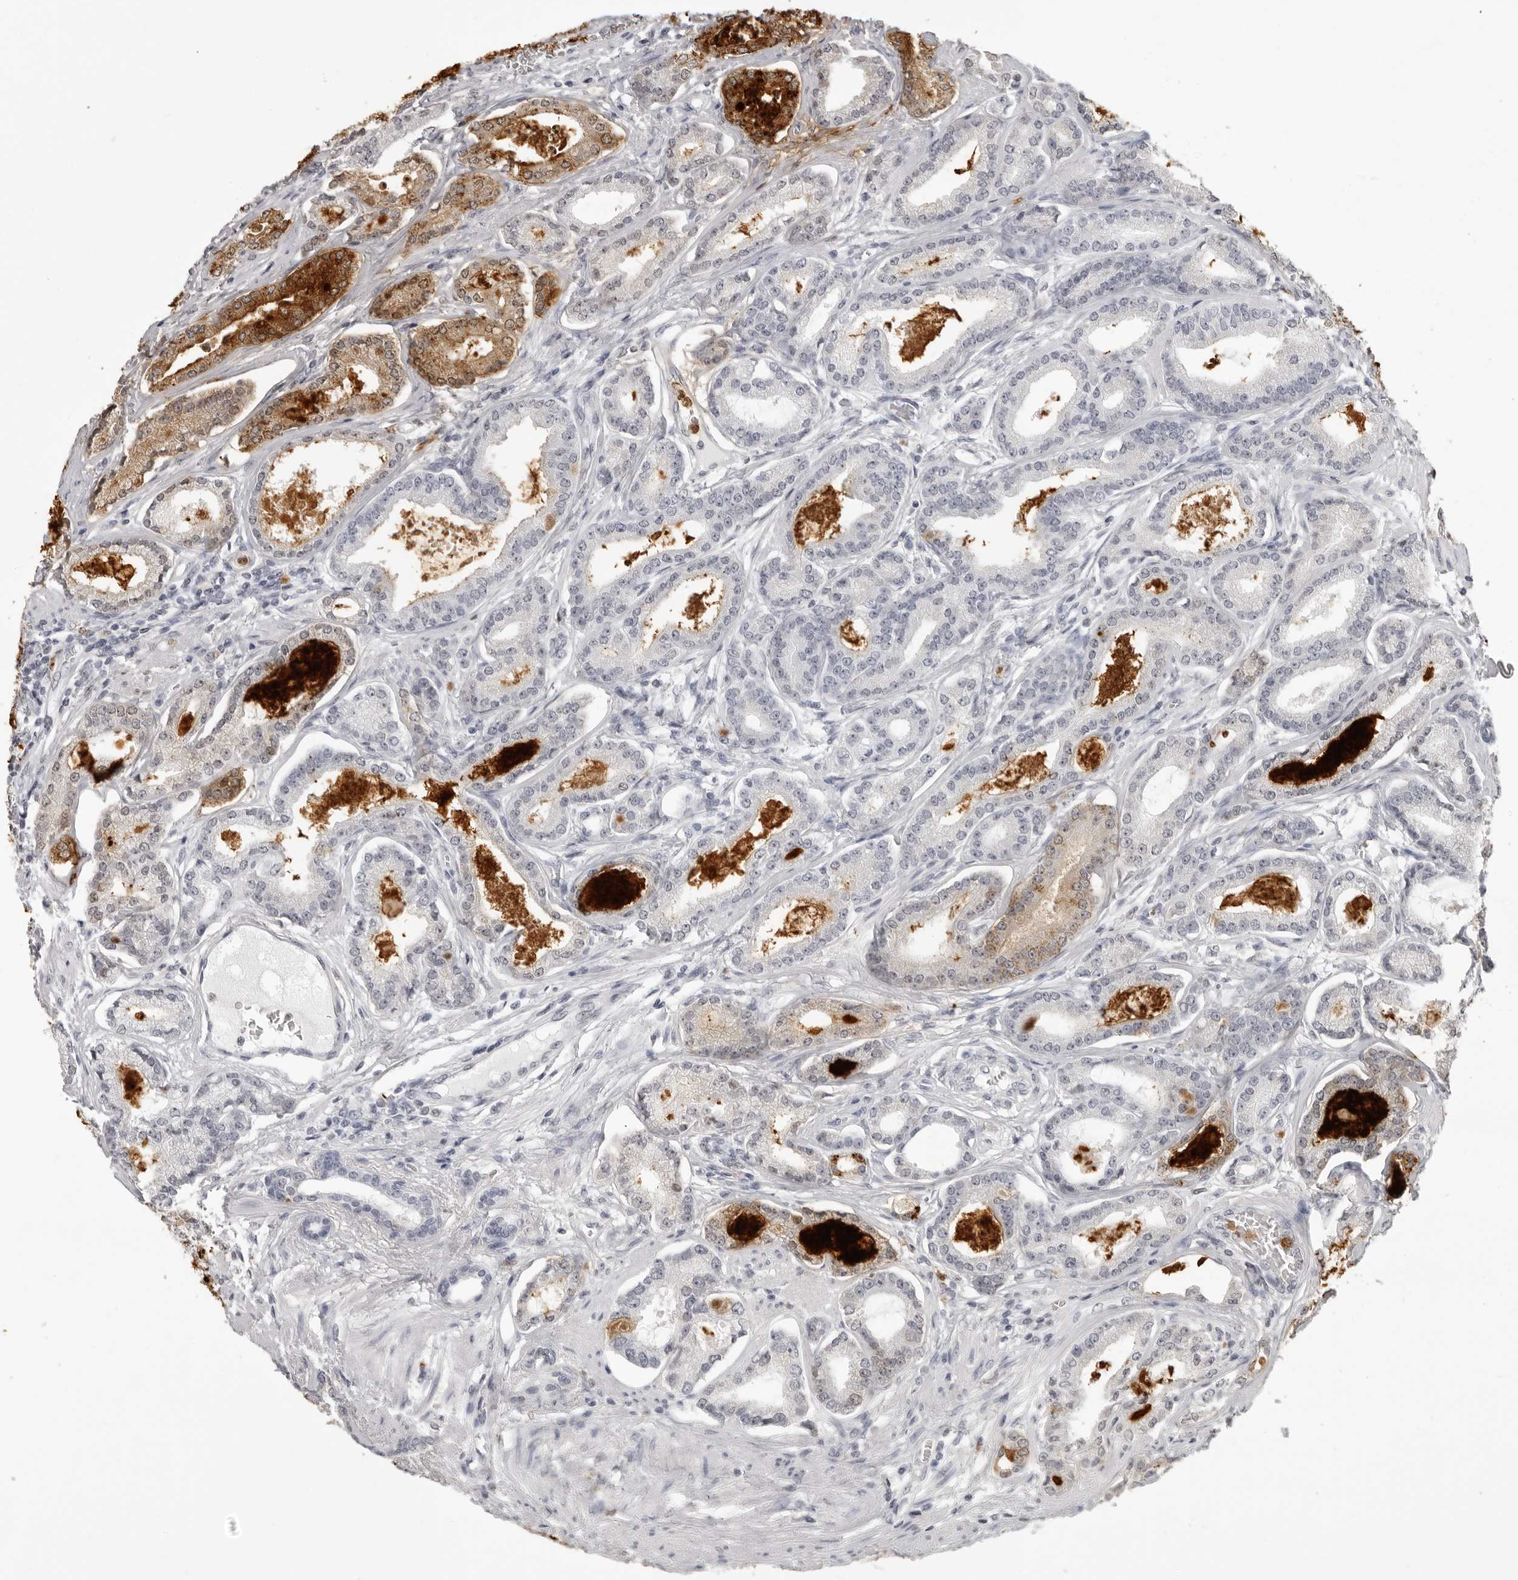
{"staining": {"intensity": "moderate", "quantity": "<25%", "location": "cytoplasmic/membranous"}, "tissue": "prostate cancer", "cell_type": "Tumor cells", "image_type": "cancer", "snomed": [{"axis": "morphology", "description": "Adenocarcinoma, Low grade"}, {"axis": "topography", "description": "Prostate"}], "caption": "Protein expression analysis of prostate cancer (adenocarcinoma (low-grade)) shows moderate cytoplasmic/membranous positivity in approximately <25% of tumor cells.", "gene": "IL31", "patient": {"sex": "male", "age": 60}}